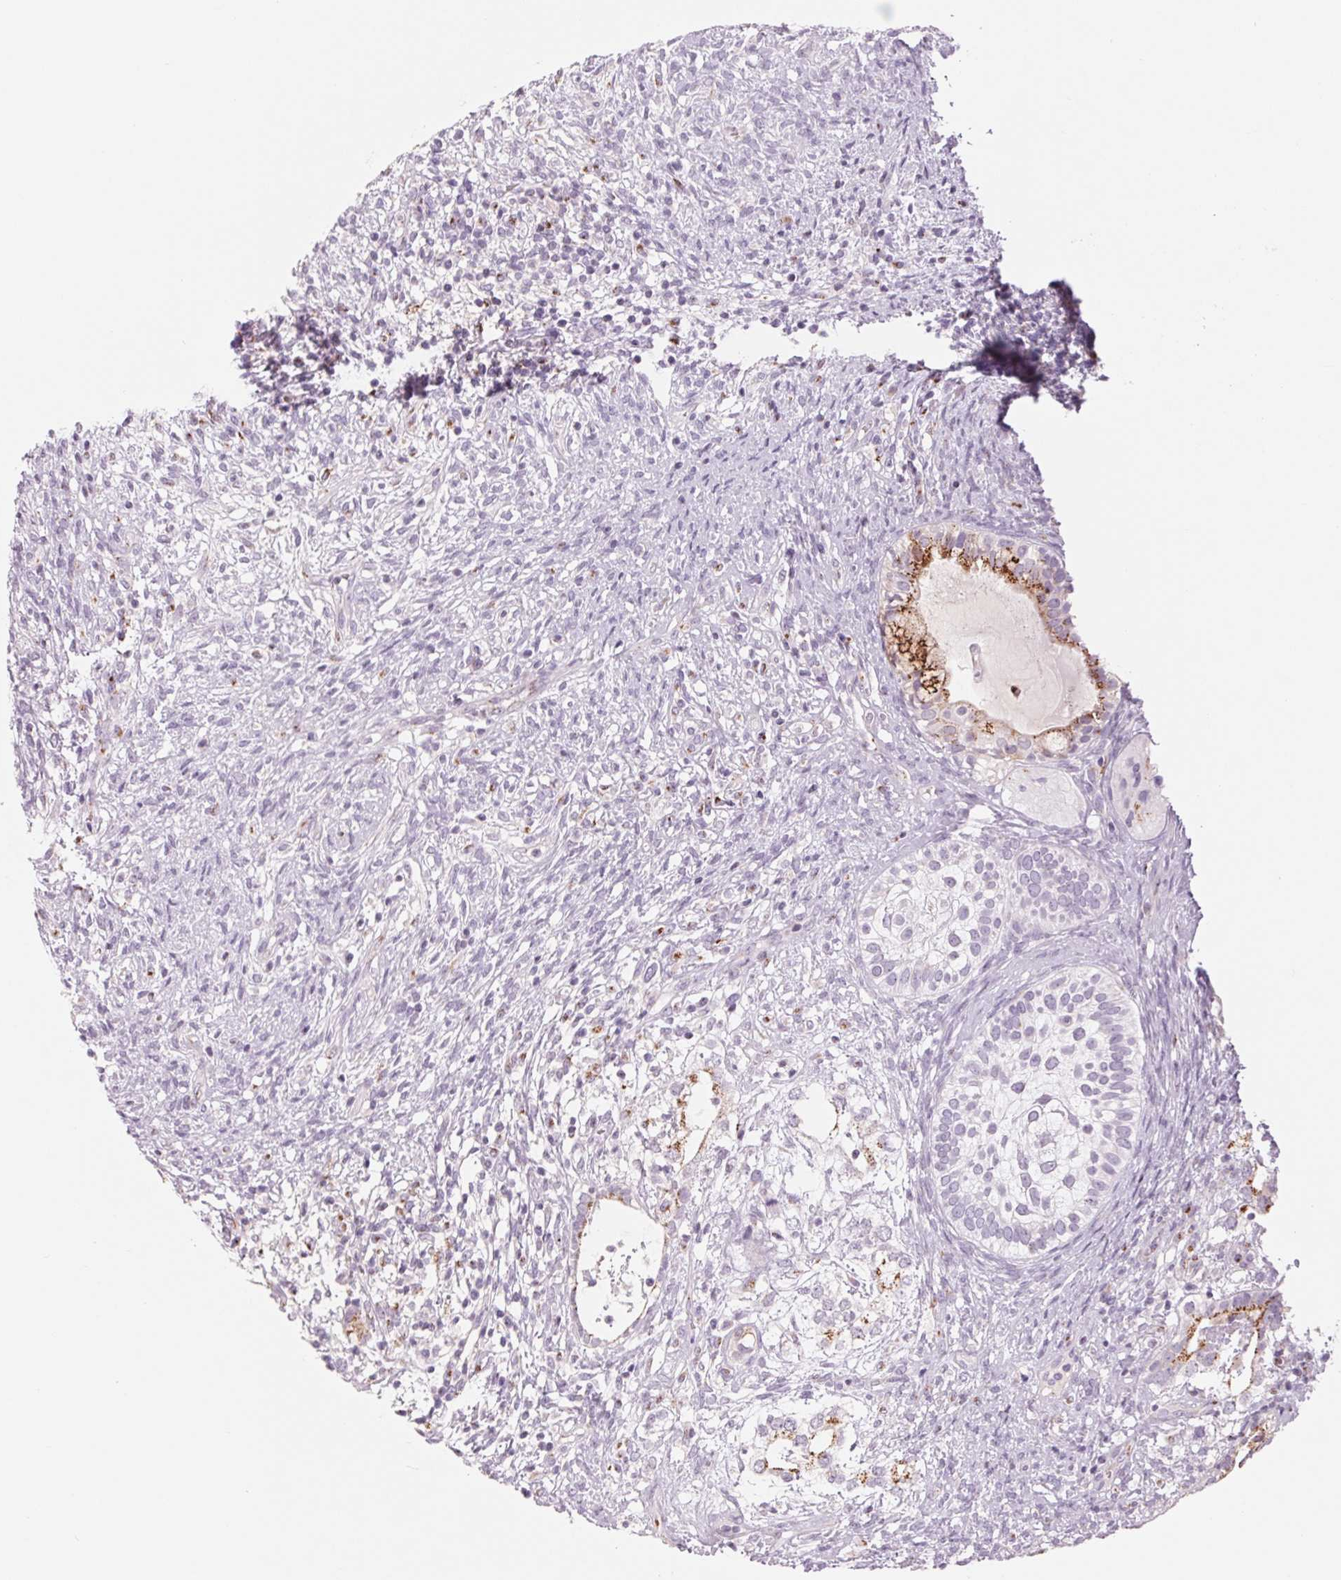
{"staining": {"intensity": "moderate", "quantity": "25%-75%", "location": "cytoplasmic/membranous"}, "tissue": "testis cancer", "cell_type": "Tumor cells", "image_type": "cancer", "snomed": [{"axis": "morphology", "description": "Seminoma, NOS"}, {"axis": "morphology", "description": "Carcinoma, Embryonal, NOS"}, {"axis": "topography", "description": "Testis"}], "caption": "Immunohistochemical staining of testis seminoma reveals moderate cytoplasmic/membranous protein expression in approximately 25%-75% of tumor cells.", "gene": "GALNT7", "patient": {"sex": "male", "age": 41}}